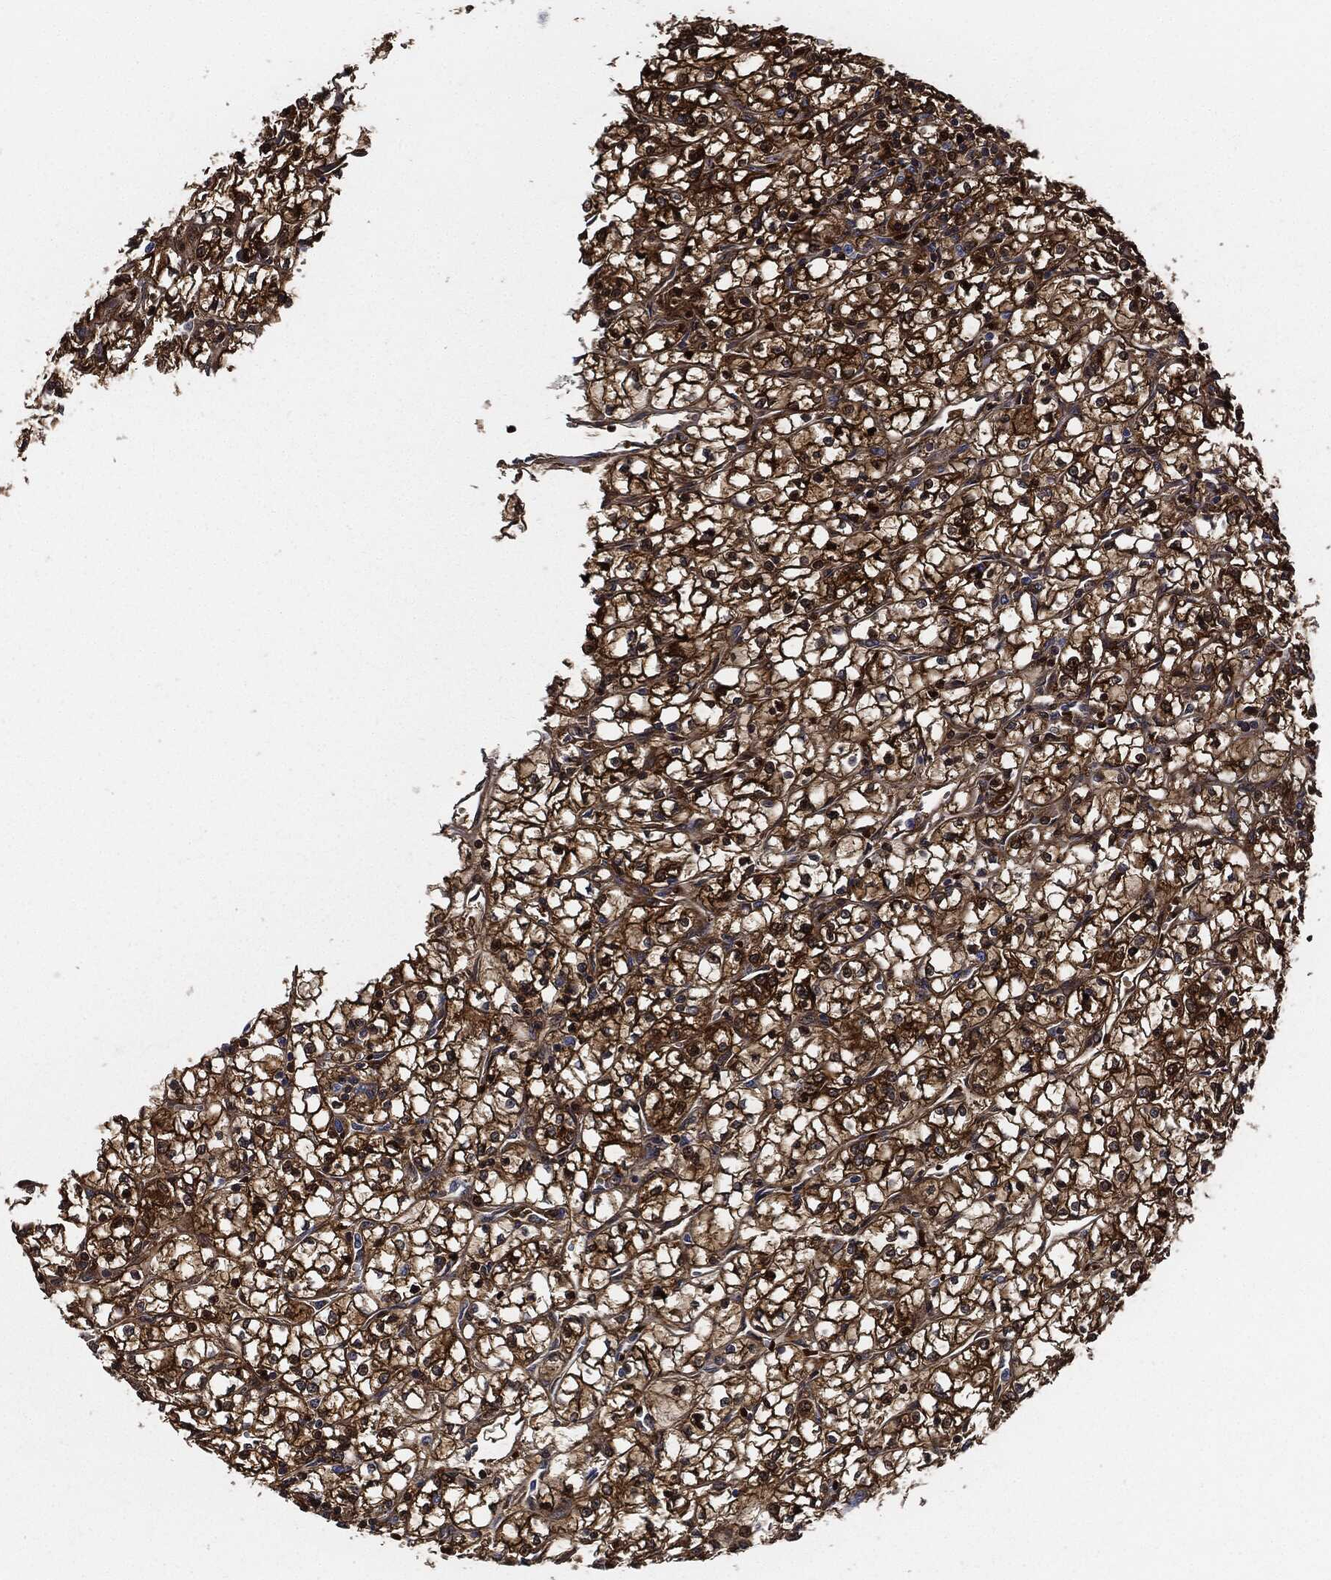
{"staining": {"intensity": "strong", "quantity": "<25%", "location": "cytoplasmic/membranous"}, "tissue": "renal cancer", "cell_type": "Tumor cells", "image_type": "cancer", "snomed": [{"axis": "morphology", "description": "Adenocarcinoma, NOS"}, {"axis": "topography", "description": "Kidney"}], "caption": "Human renal cancer stained with a protein marker shows strong staining in tumor cells.", "gene": "PRDX2", "patient": {"sex": "female", "age": 64}}